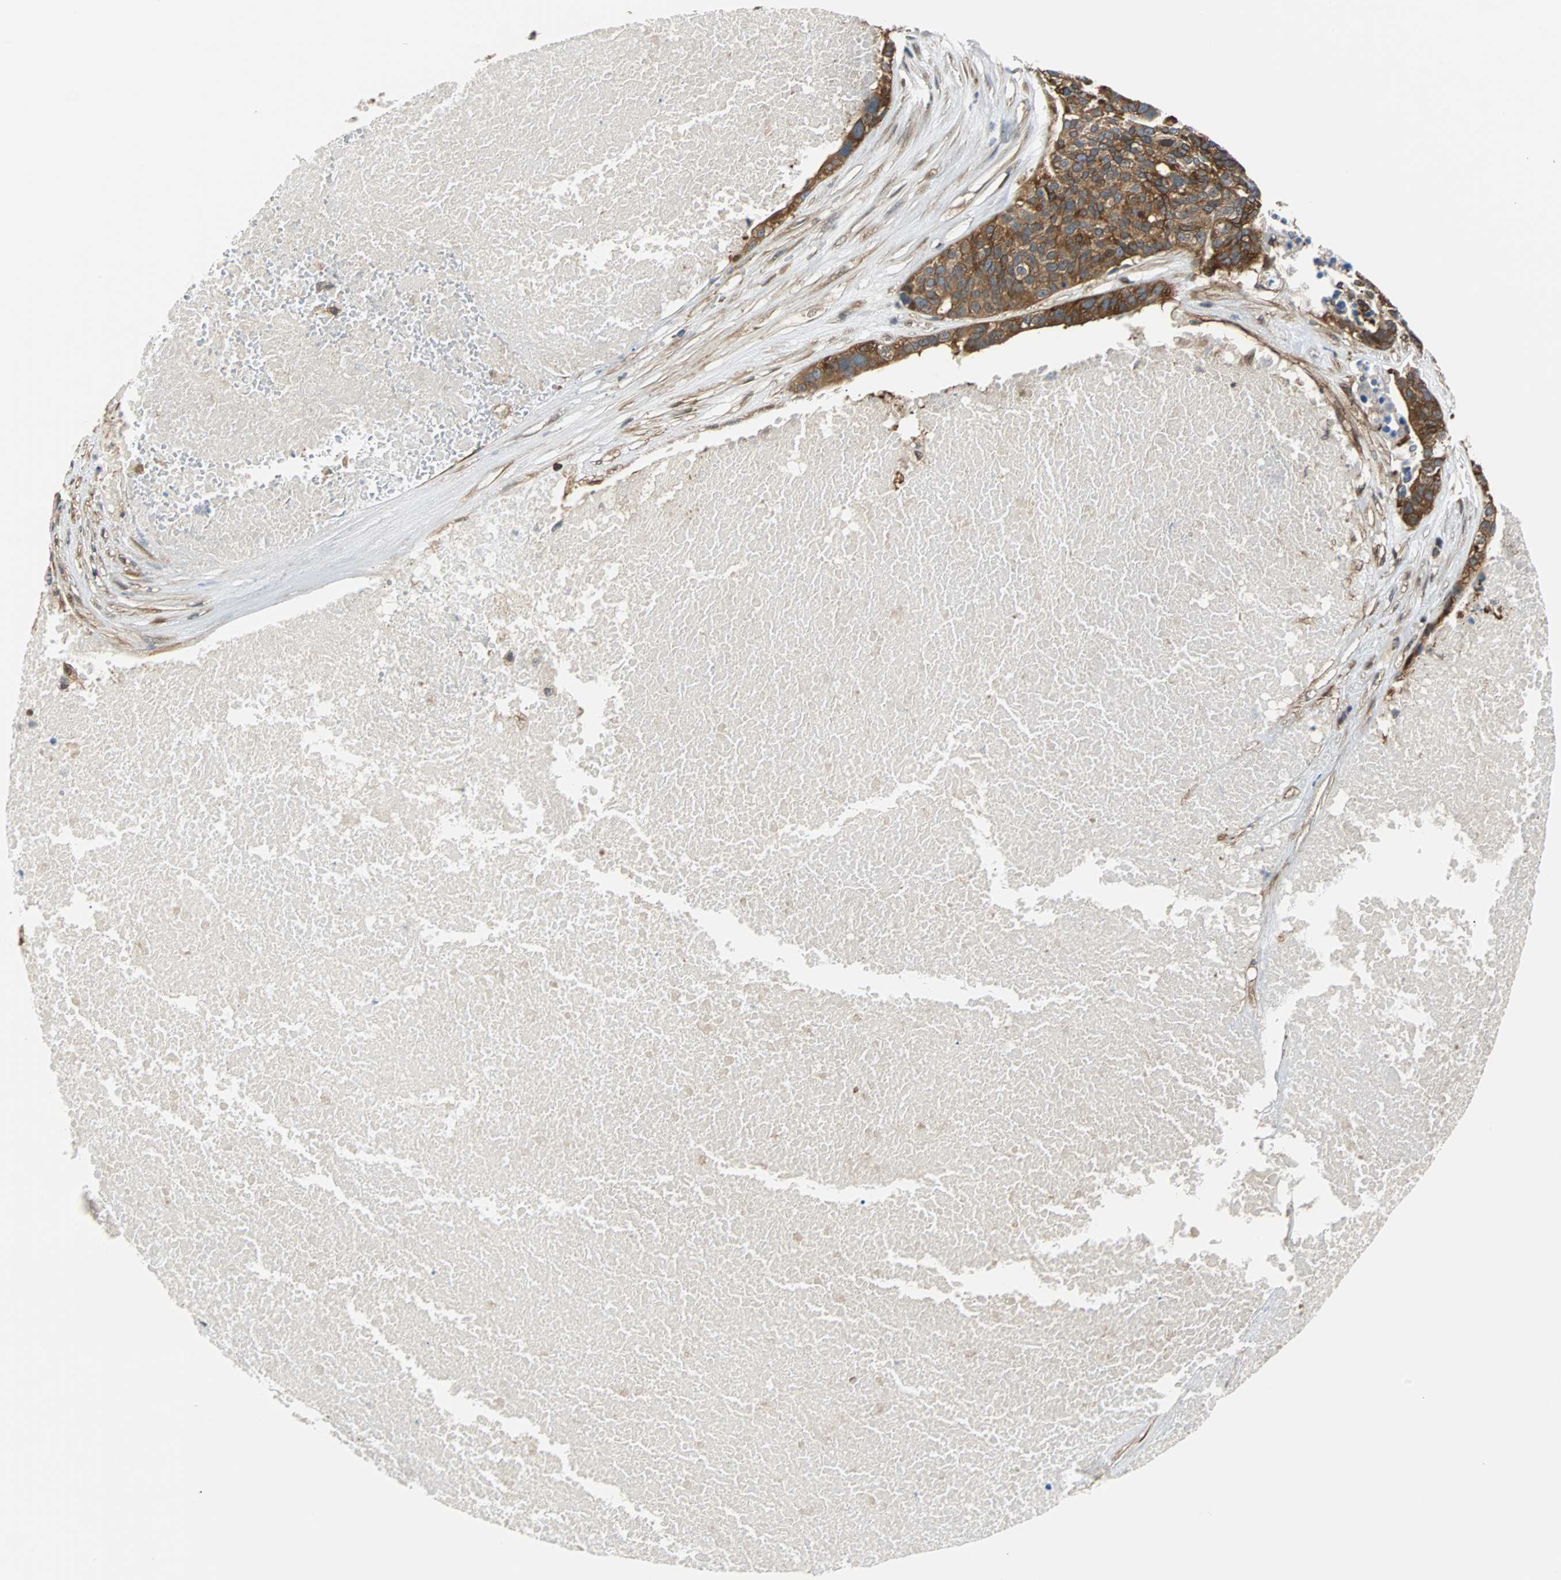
{"staining": {"intensity": "strong", "quantity": ">75%", "location": "cytoplasmic/membranous"}, "tissue": "ovarian cancer", "cell_type": "Tumor cells", "image_type": "cancer", "snomed": [{"axis": "morphology", "description": "Cystadenocarcinoma, serous, NOS"}, {"axis": "topography", "description": "Ovary"}], "caption": "Immunohistochemistry (IHC) (DAB (3,3'-diaminobenzidine)) staining of human ovarian serous cystadenocarcinoma reveals strong cytoplasmic/membranous protein positivity in approximately >75% of tumor cells. (Stains: DAB in brown, nuclei in blue, Microscopy: brightfield microscopy at high magnification).", "gene": "RELA", "patient": {"sex": "female", "age": 59}}